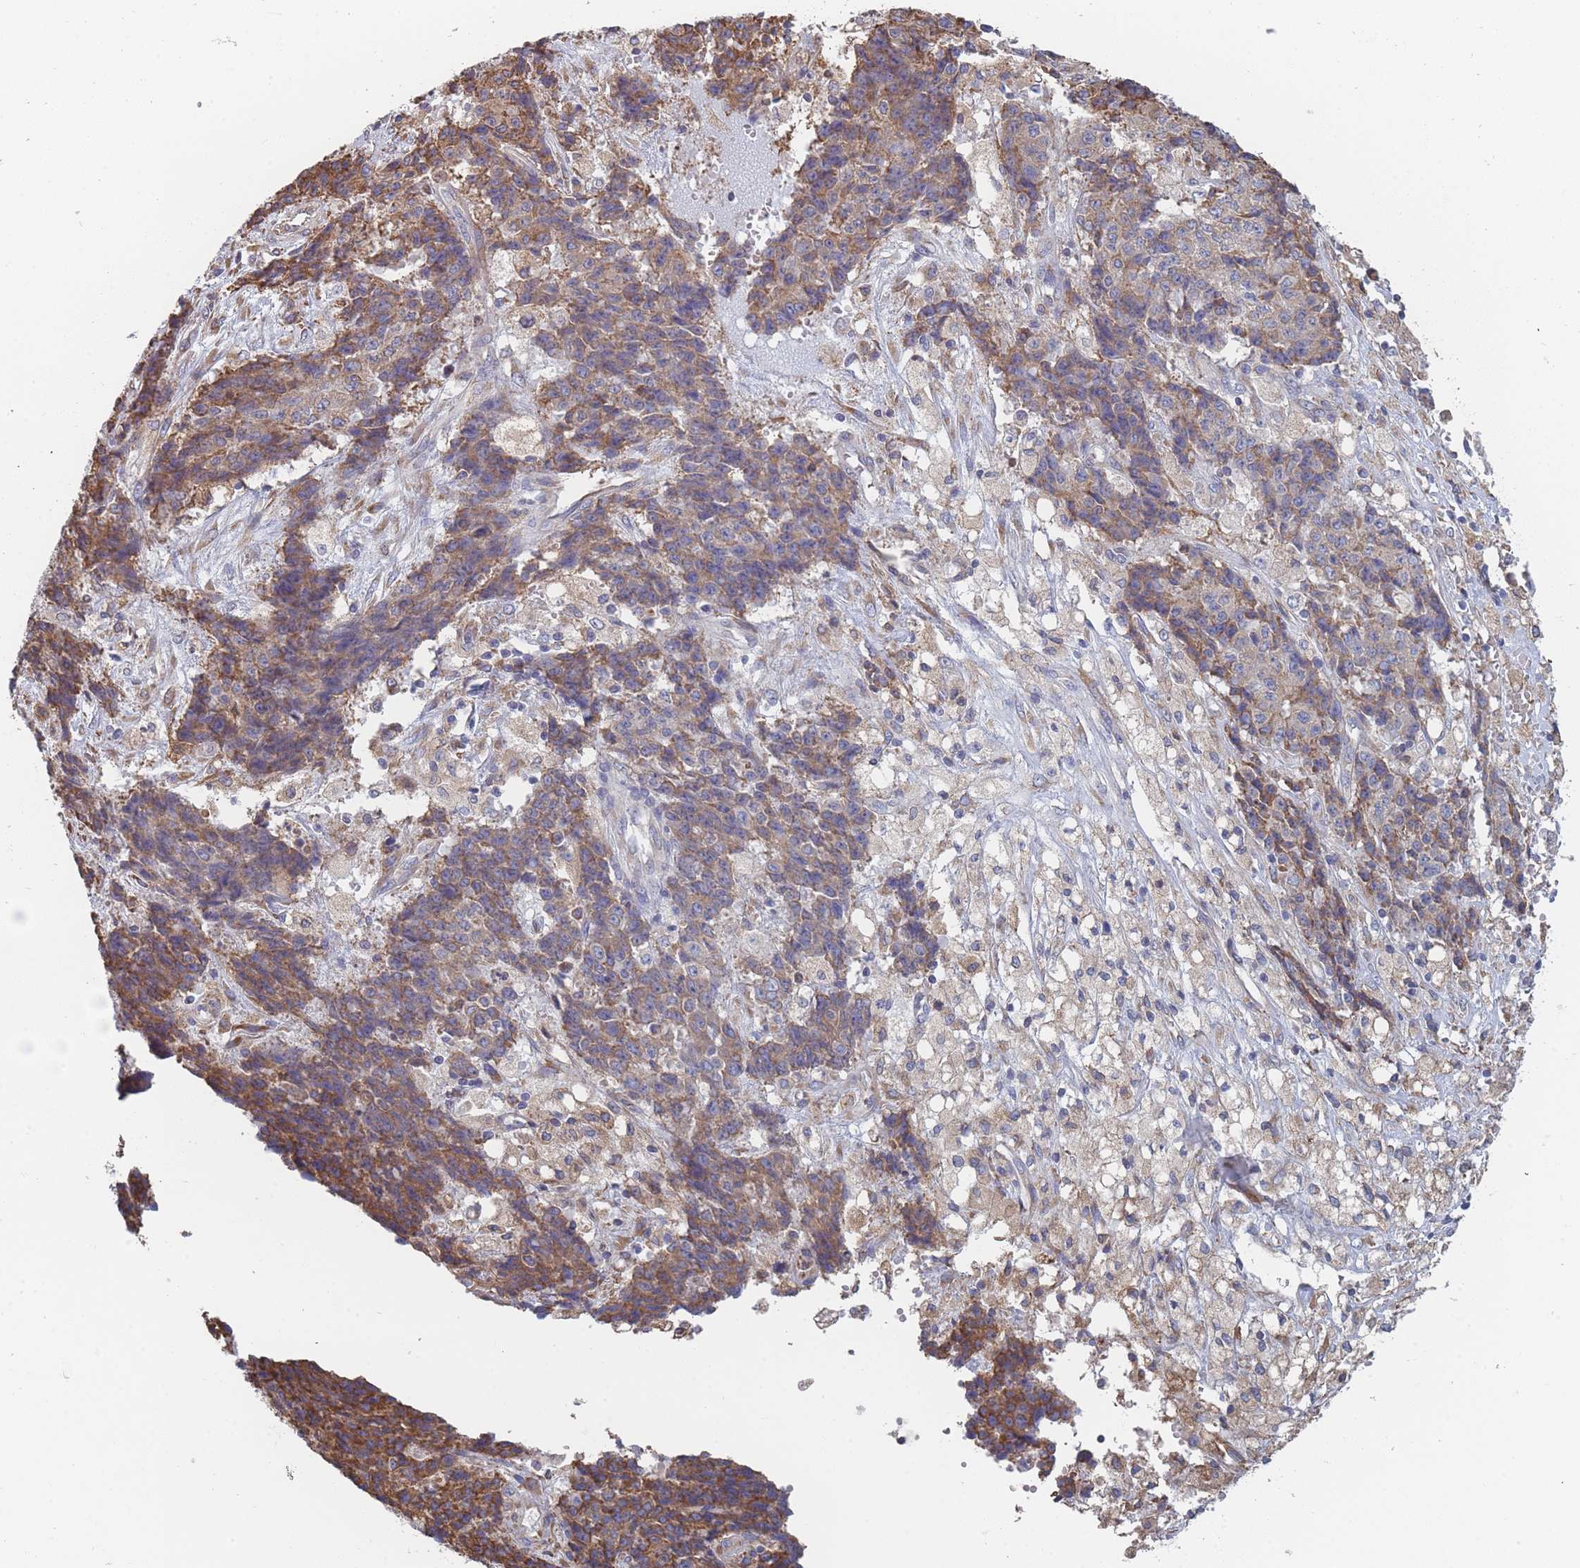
{"staining": {"intensity": "moderate", "quantity": ">75%", "location": "cytoplasmic/membranous"}, "tissue": "ovarian cancer", "cell_type": "Tumor cells", "image_type": "cancer", "snomed": [{"axis": "morphology", "description": "Carcinoma, endometroid"}, {"axis": "topography", "description": "Ovary"}], "caption": "Immunohistochemical staining of ovarian cancer reveals medium levels of moderate cytoplasmic/membranous positivity in about >75% of tumor cells. (brown staining indicates protein expression, while blue staining denotes nuclei).", "gene": "OR7C2", "patient": {"sex": "female", "age": 42}}